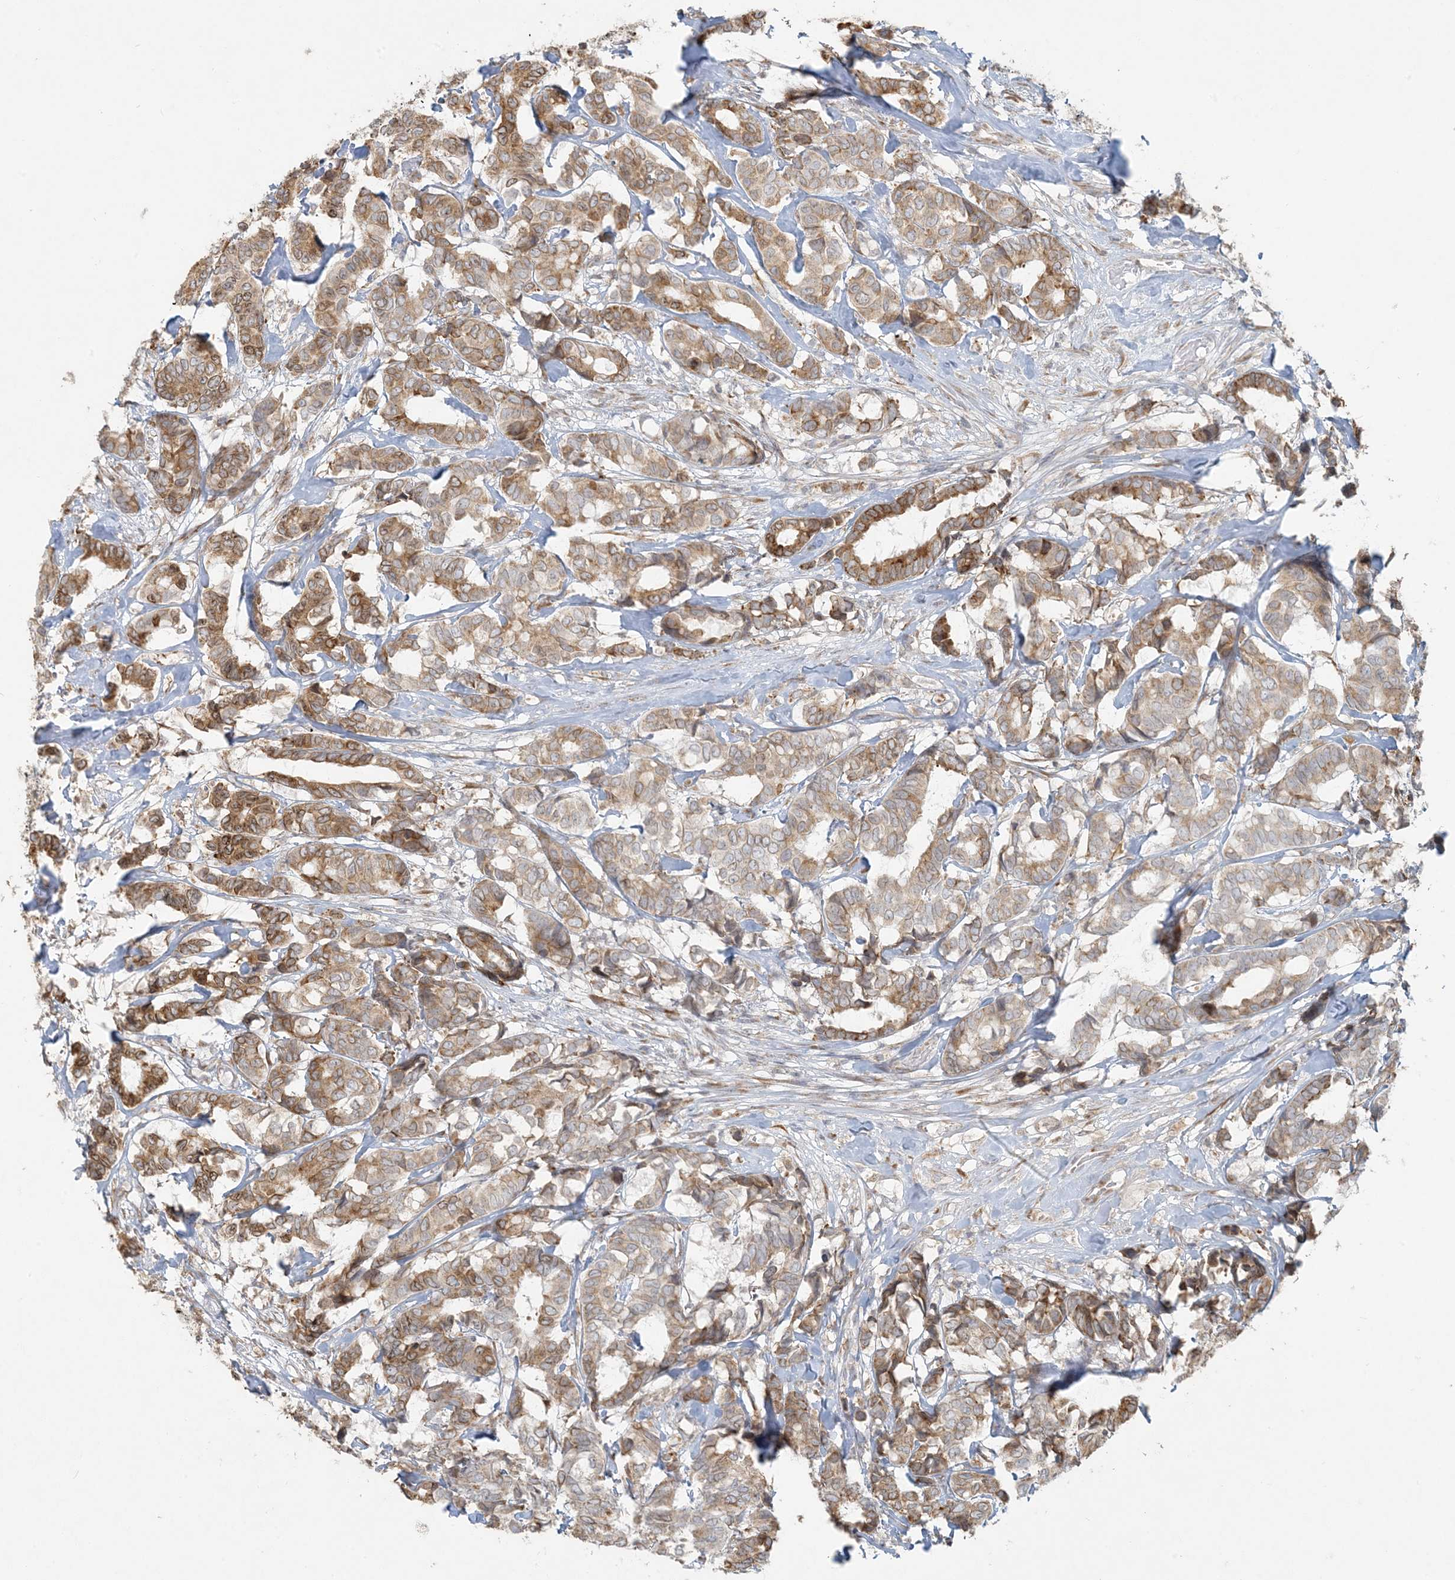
{"staining": {"intensity": "moderate", "quantity": ">75%", "location": "cytoplasmic/membranous"}, "tissue": "breast cancer", "cell_type": "Tumor cells", "image_type": "cancer", "snomed": [{"axis": "morphology", "description": "Duct carcinoma"}, {"axis": "topography", "description": "Breast"}], "caption": "The micrograph reveals staining of breast cancer, revealing moderate cytoplasmic/membranous protein expression (brown color) within tumor cells.", "gene": "HACL1", "patient": {"sex": "female", "age": 87}}